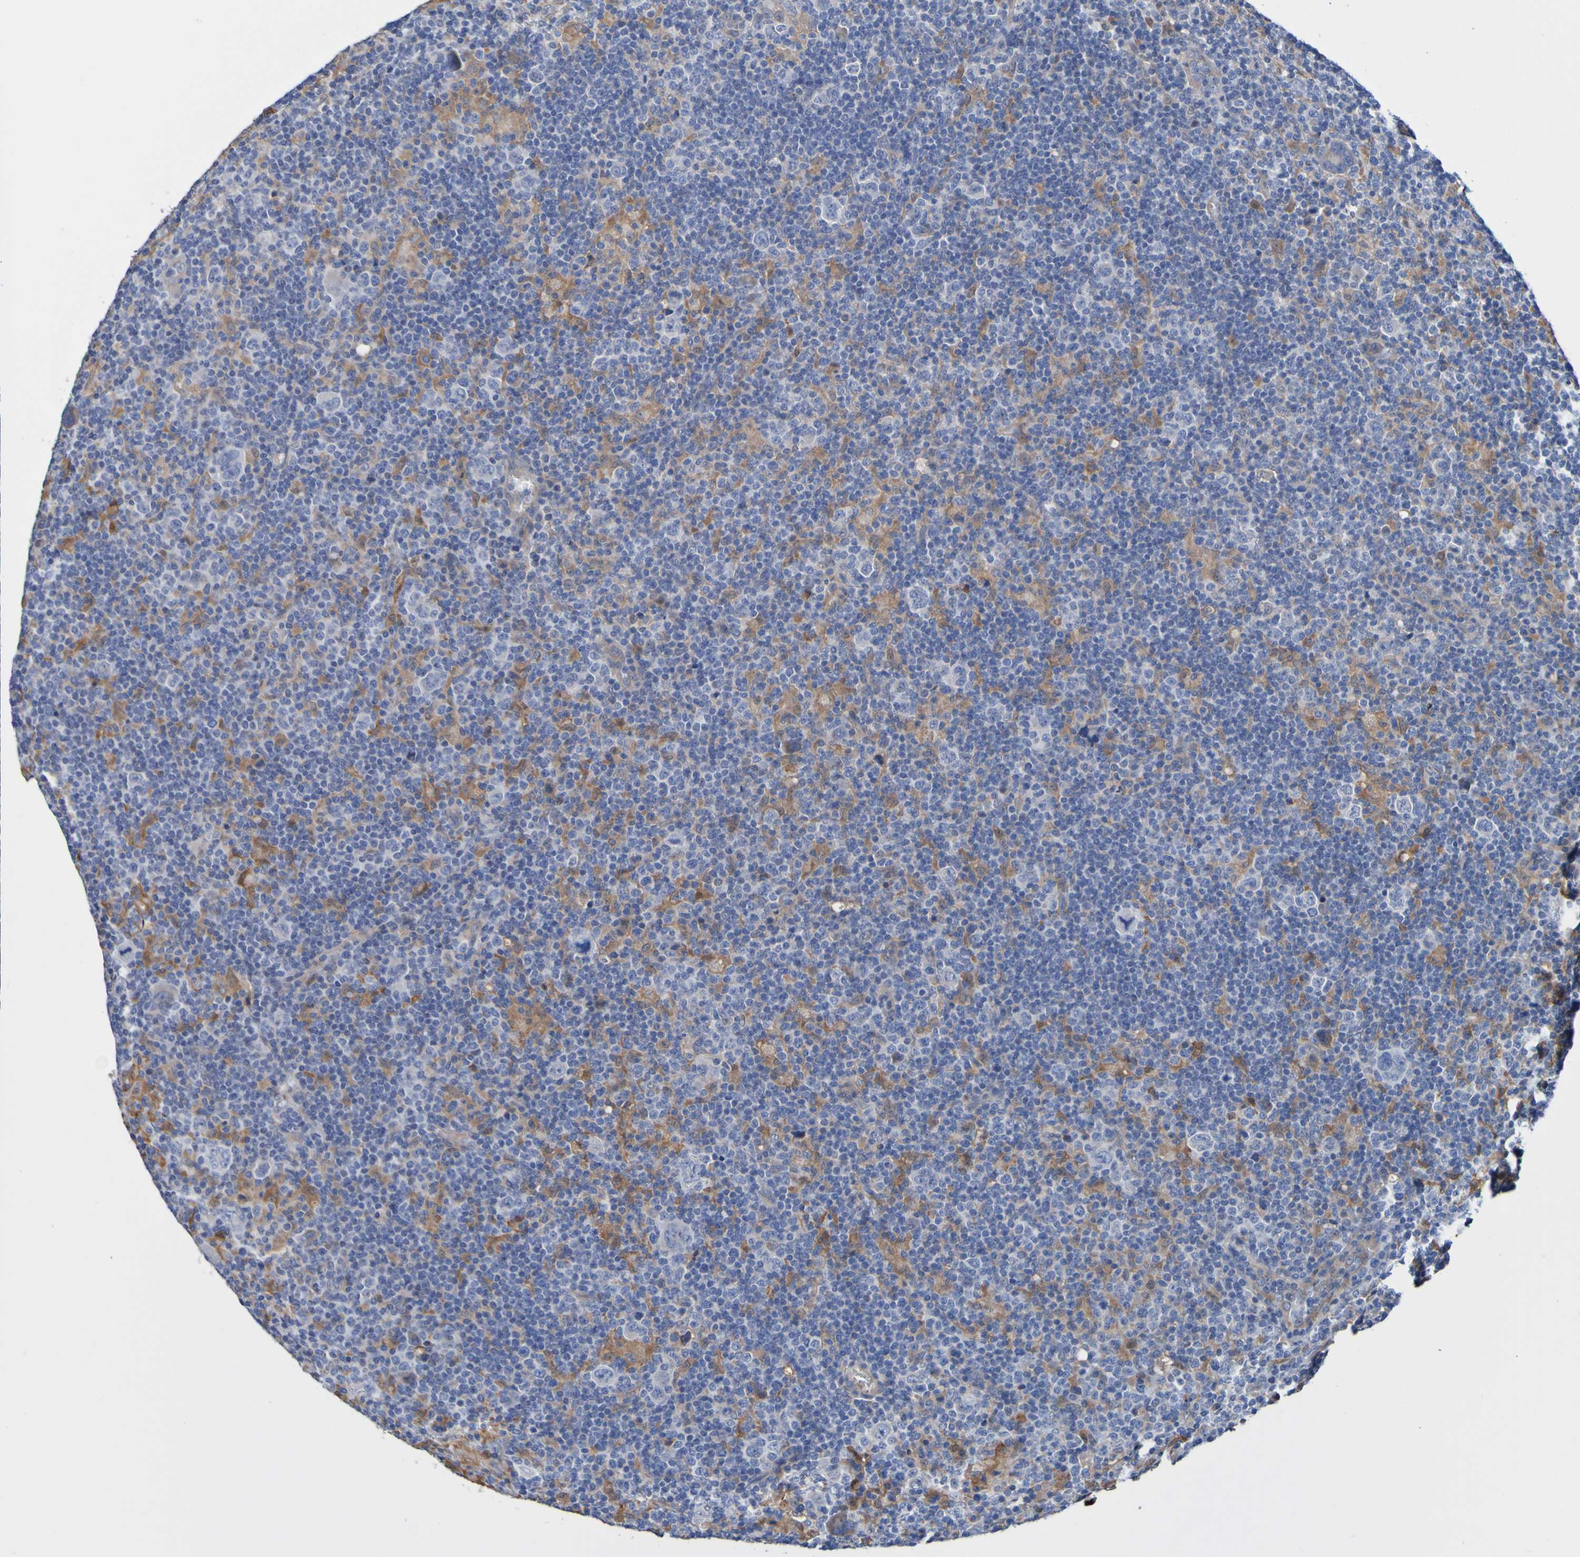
{"staining": {"intensity": "negative", "quantity": "none", "location": "none"}, "tissue": "lymphoma", "cell_type": "Tumor cells", "image_type": "cancer", "snomed": [{"axis": "morphology", "description": "Hodgkin's disease, NOS"}, {"axis": "topography", "description": "Lymph node"}], "caption": "Image shows no significant protein expression in tumor cells of Hodgkin's disease.", "gene": "METAP2", "patient": {"sex": "female", "age": 57}}